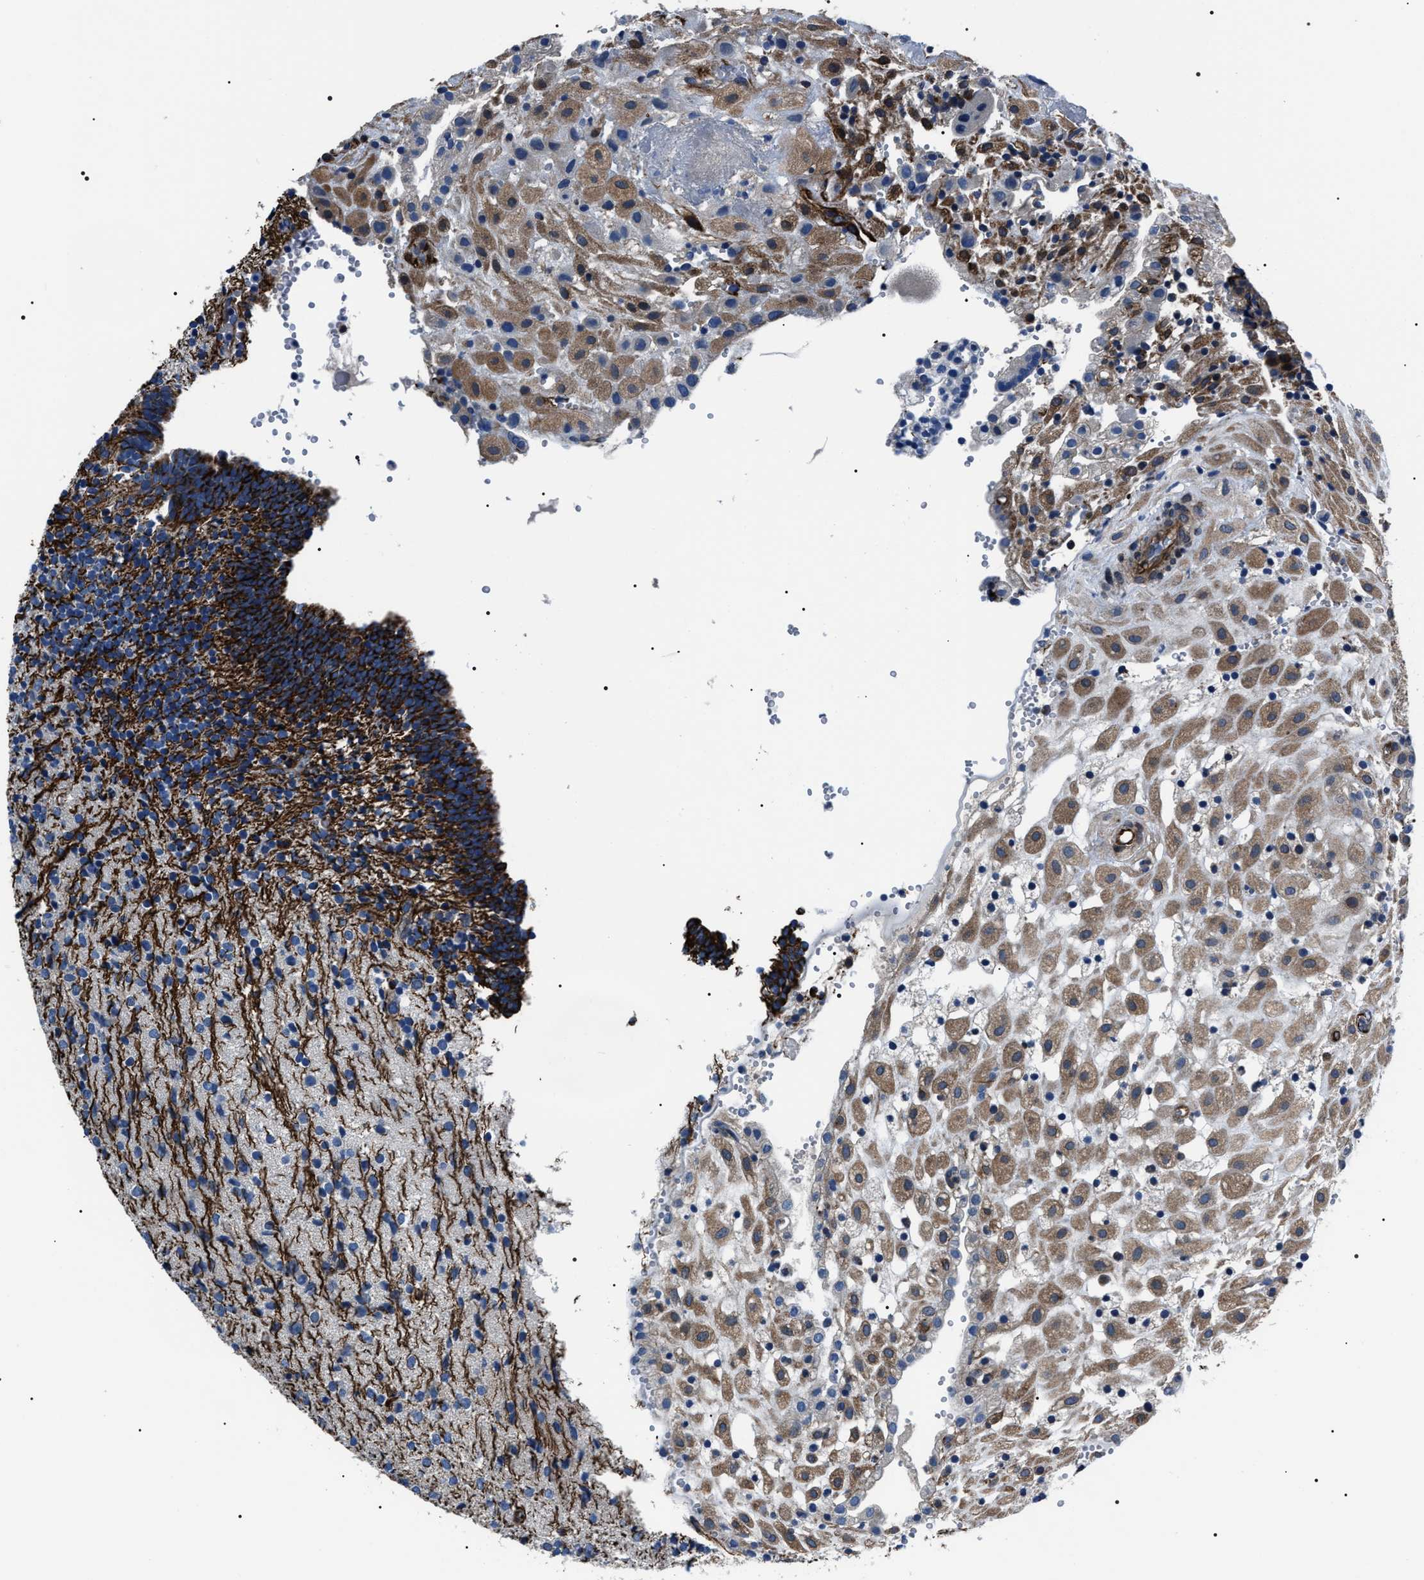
{"staining": {"intensity": "moderate", "quantity": ">75%", "location": "cytoplasmic/membranous"}, "tissue": "placenta", "cell_type": "Decidual cells", "image_type": "normal", "snomed": [{"axis": "morphology", "description": "Normal tissue, NOS"}, {"axis": "topography", "description": "Placenta"}], "caption": "Immunohistochemistry photomicrograph of normal placenta: placenta stained using immunohistochemistry reveals medium levels of moderate protein expression localized specifically in the cytoplasmic/membranous of decidual cells, appearing as a cytoplasmic/membranous brown color.", "gene": "BAG2", "patient": {"sex": "female", "age": 18}}